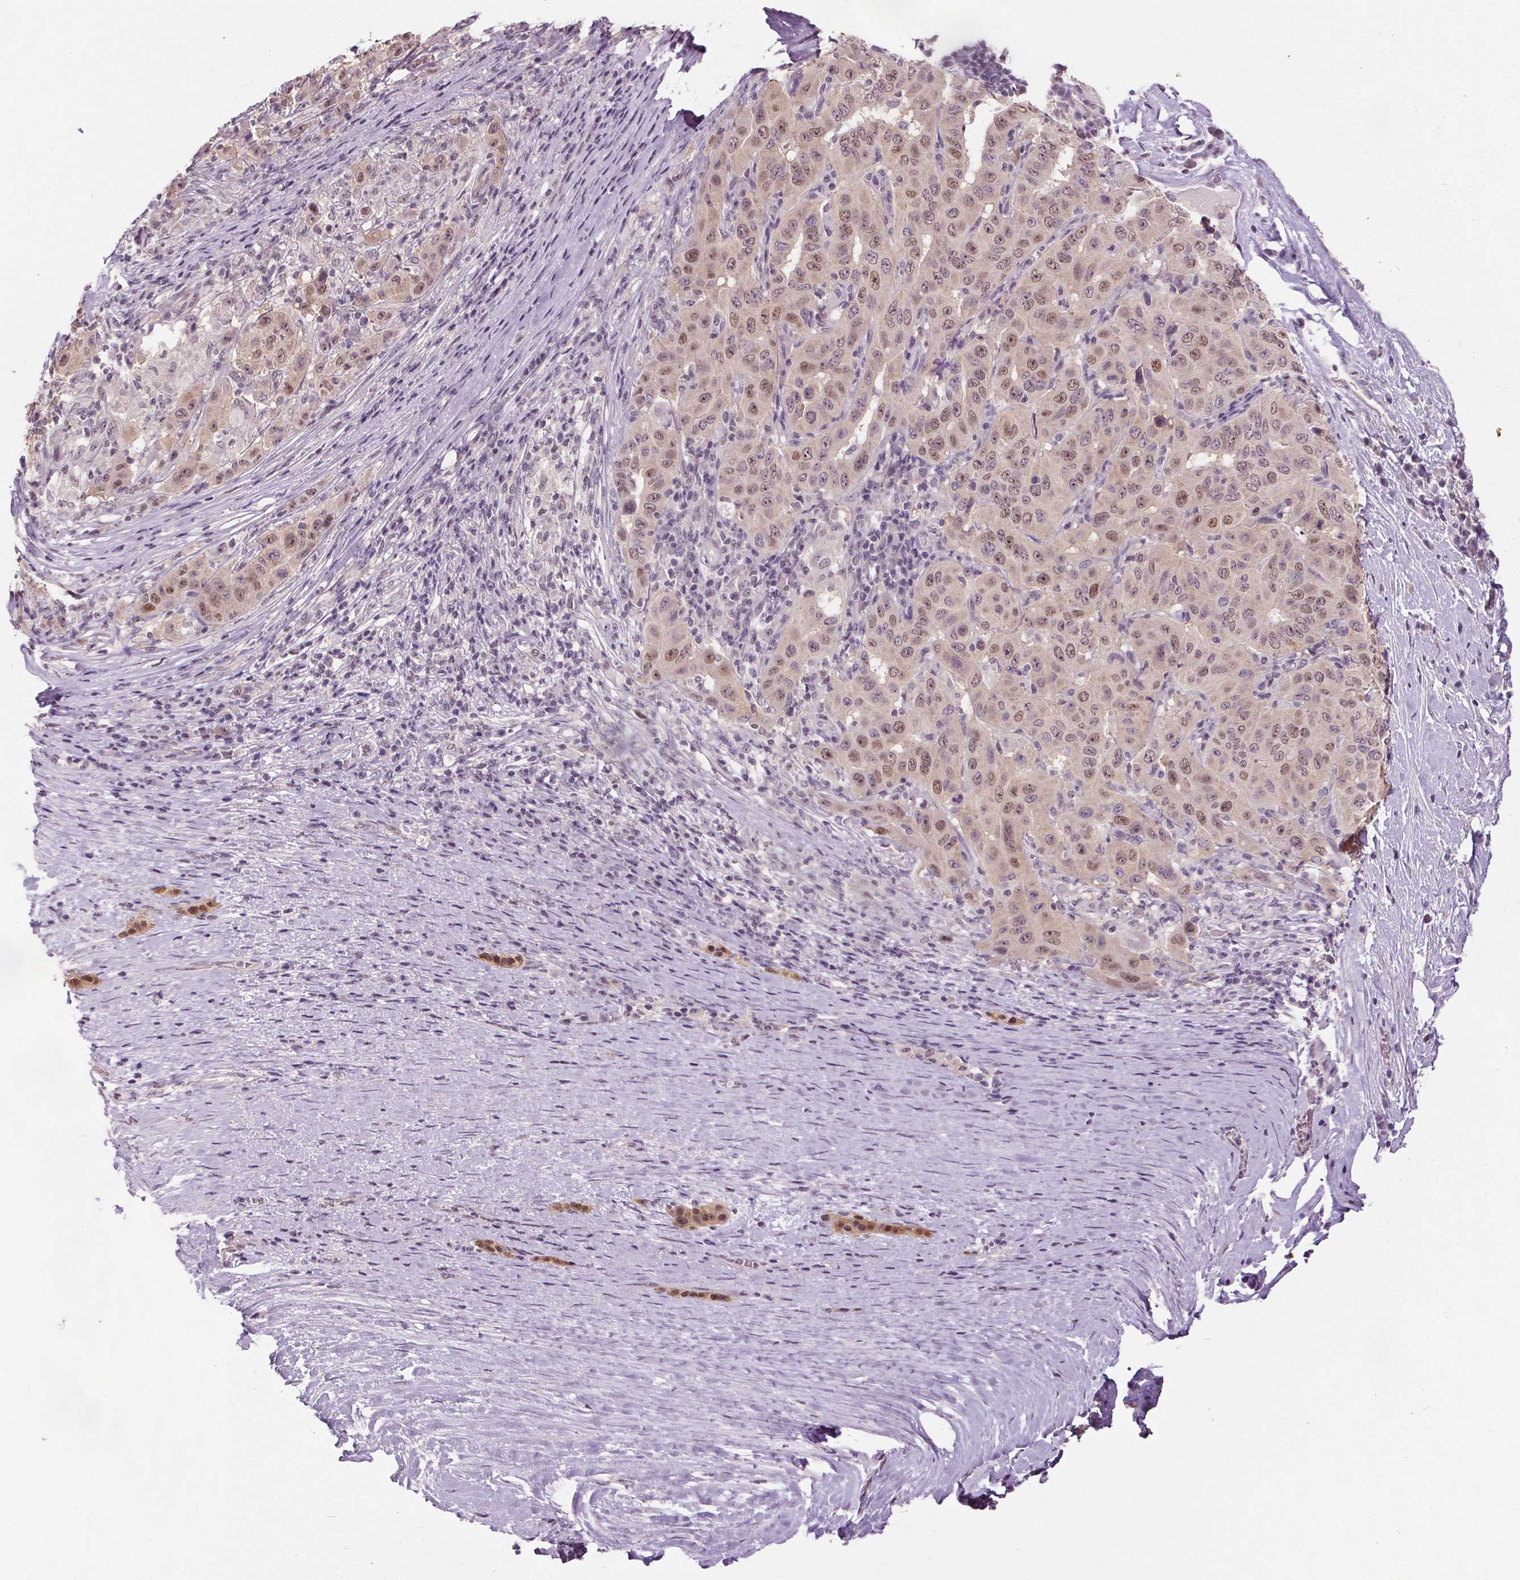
{"staining": {"intensity": "weak", "quantity": ">75%", "location": "nuclear"}, "tissue": "pancreatic cancer", "cell_type": "Tumor cells", "image_type": "cancer", "snomed": [{"axis": "morphology", "description": "Adenocarcinoma, NOS"}, {"axis": "topography", "description": "Pancreas"}], "caption": "Immunohistochemistry histopathology image of neoplastic tissue: pancreatic cancer (adenocarcinoma) stained using immunohistochemistry shows low levels of weak protein expression localized specifically in the nuclear of tumor cells, appearing as a nuclear brown color.", "gene": "SLC2A9", "patient": {"sex": "male", "age": 63}}